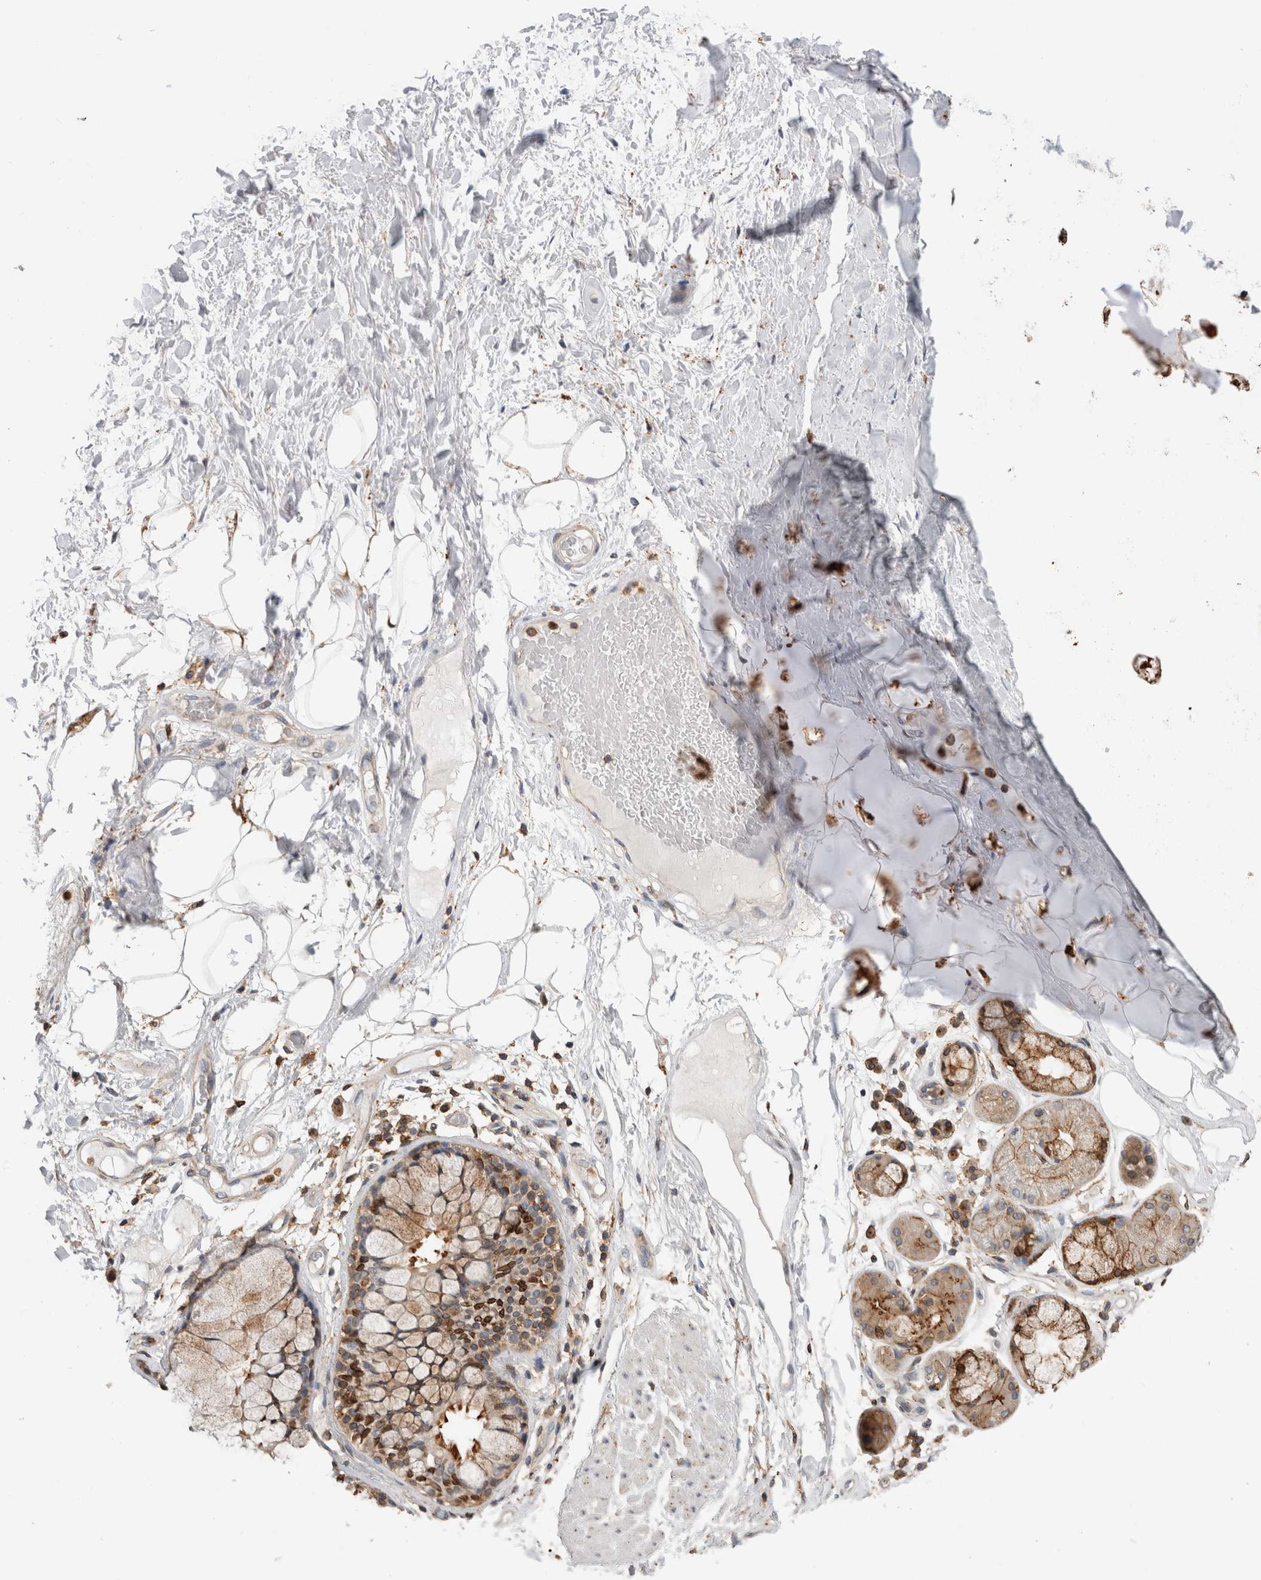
{"staining": {"intensity": "negative", "quantity": "none", "location": "none"}, "tissue": "adipose tissue", "cell_type": "Adipocytes", "image_type": "normal", "snomed": [{"axis": "morphology", "description": "Normal tissue, NOS"}, {"axis": "topography", "description": "Bronchus"}], "caption": "Immunohistochemistry (IHC) photomicrograph of benign adipose tissue stained for a protein (brown), which demonstrates no expression in adipocytes.", "gene": "CCDC88B", "patient": {"sex": "male", "age": 66}}